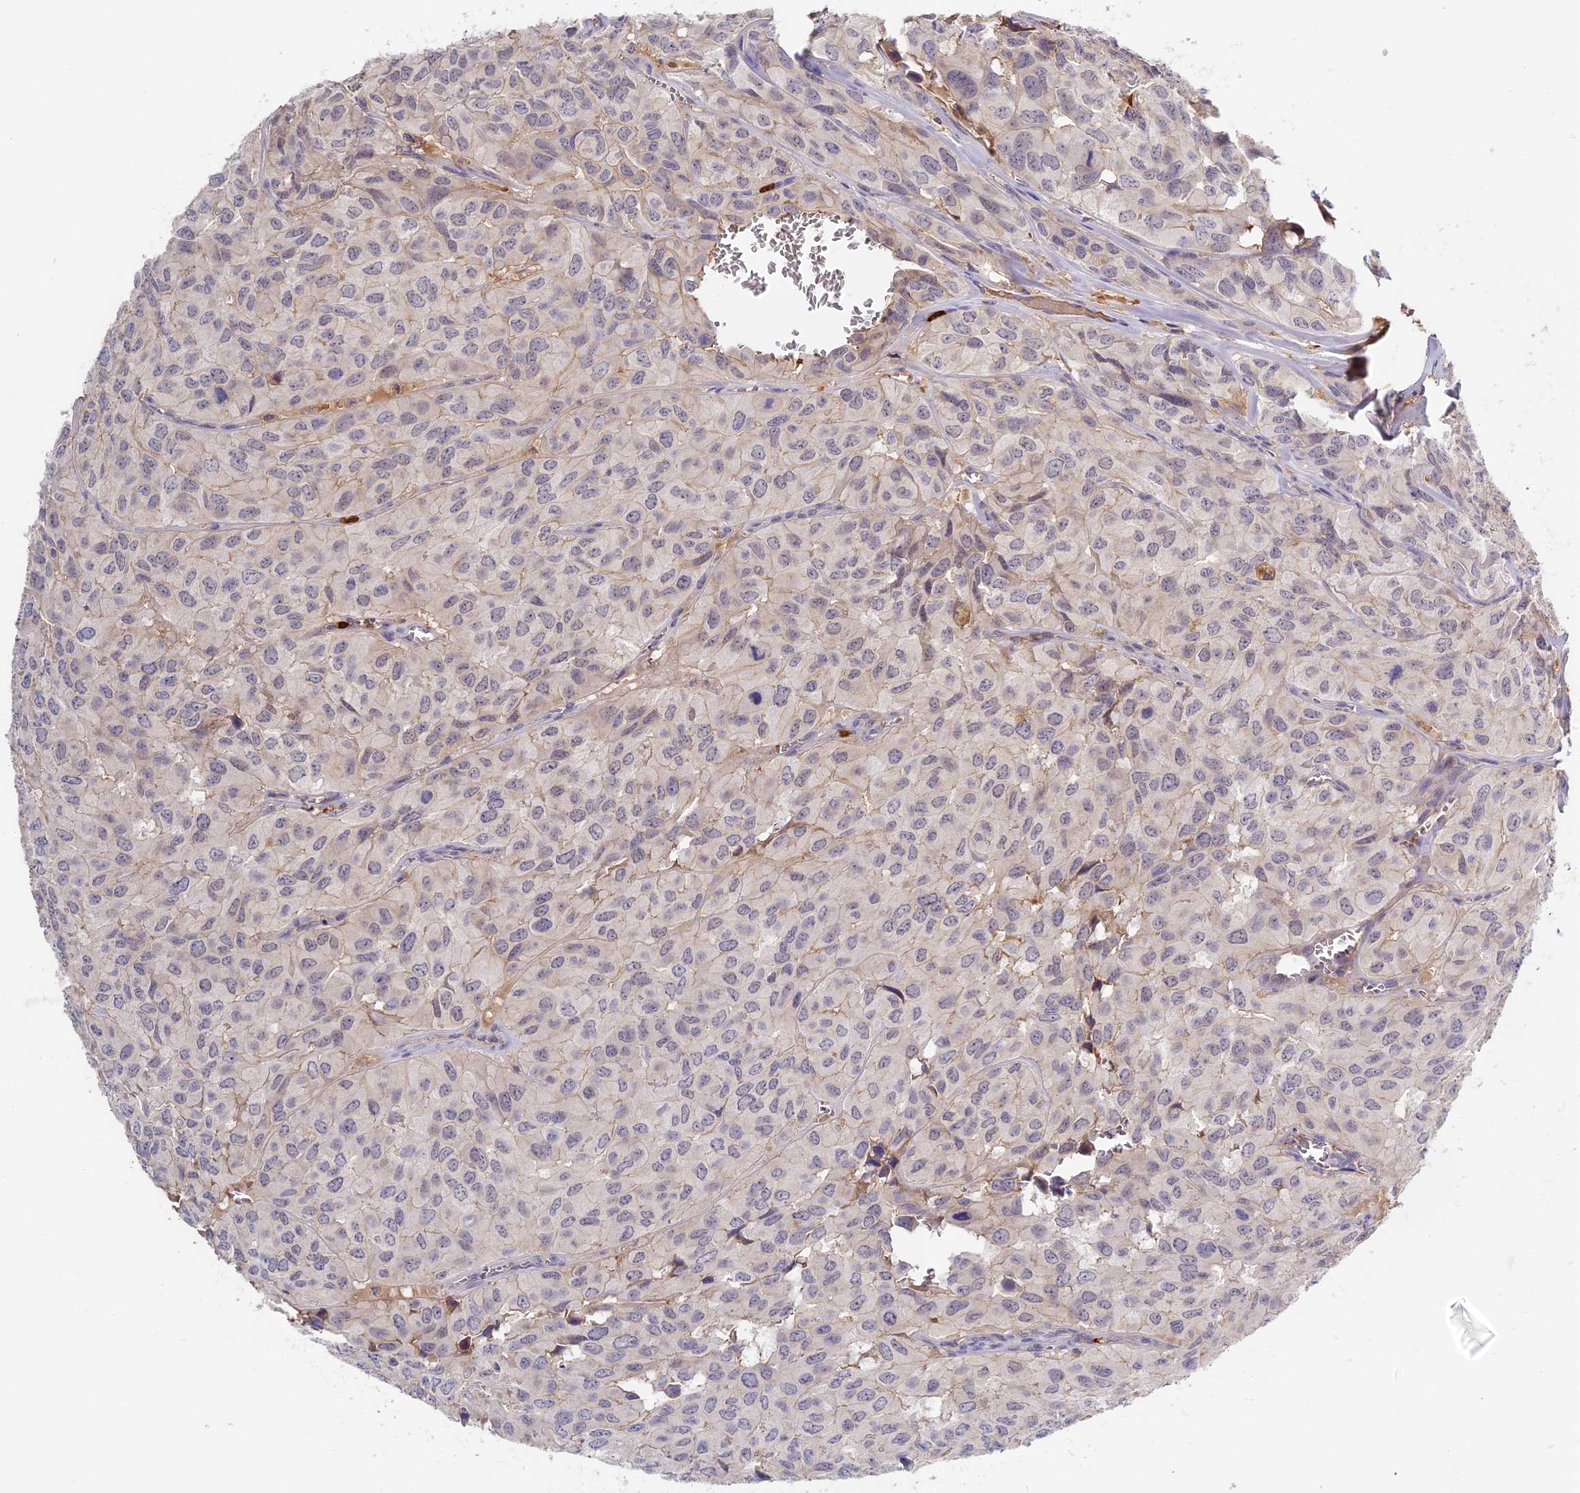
{"staining": {"intensity": "negative", "quantity": "none", "location": "none"}, "tissue": "head and neck cancer", "cell_type": "Tumor cells", "image_type": "cancer", "snomed": [{"axis": "morphology", "description": "Adenocarcinoma, NOS"}, {"axis": "topography", "description": "Salivary gland, NOS"}, {"axis": "topography", "description": "Head-Neck"}], "caption": "This is a histopathology image of immunohistochemistry staining of head and neck cancer (adenocarcinoma), which shows no staining in tumor cells.", "gene": "ADGRD1", "patient": {"sex": "female", "age": 76}}